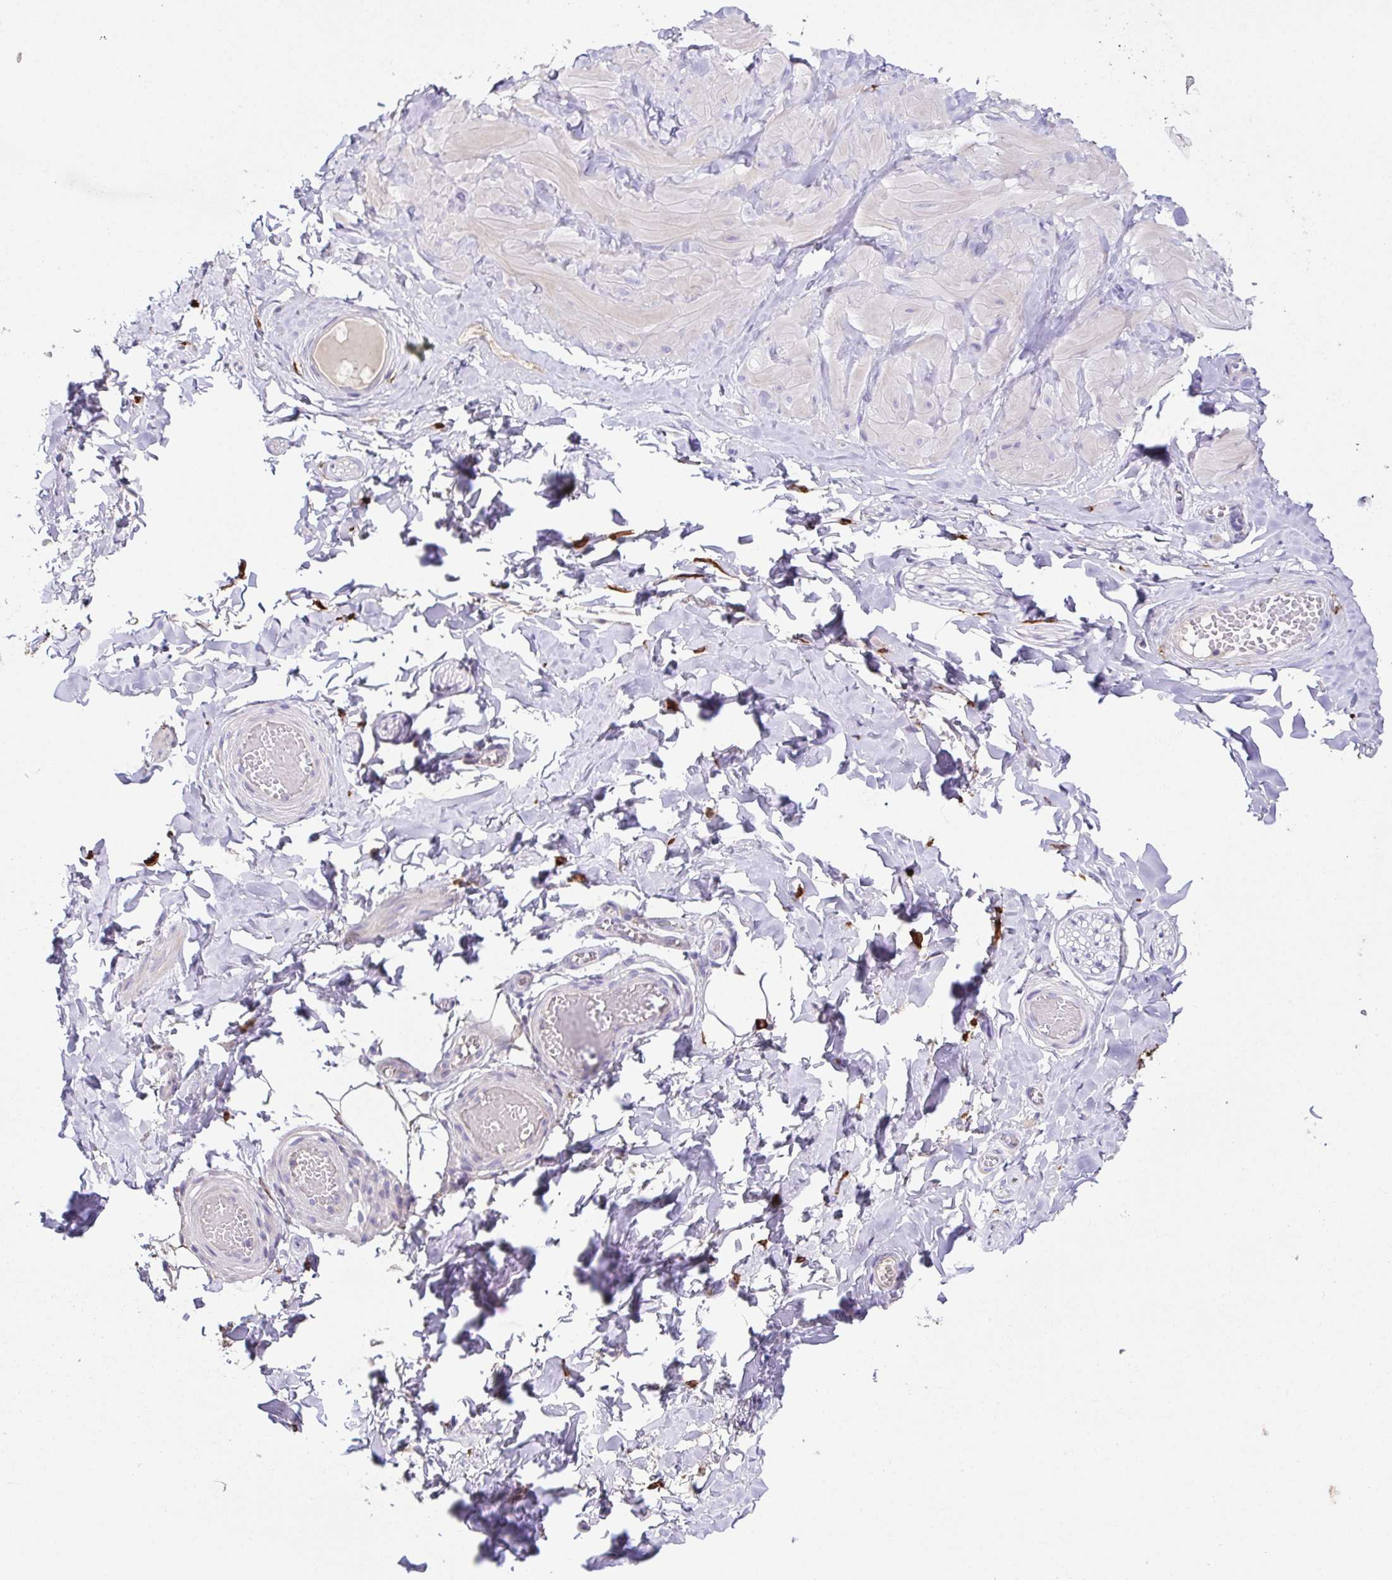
{"staining": {"intensity": "negative", "quantity": "none", "location": "none"}, "tissue": "adipose tissue", "cell_type": "Adipocytes", "image_type": "normal", "snomed": [{"axis": "morphology", "description": "Normal tissue, NOS"}, {"axis": "topography", "description": "Soft tissue"}, {"axis": "topography", "description": "Adipose tissue"}, {"axis": "topography", "description": "Vascular tissue"}, {"axis": "topography", "description": "Peripheral nerve tissue"}], "caption": "Adipocytes are negative for brown protein staining in benign adipose tissue. (Brightfield microscopy of DAB IHC at high magnification).", "gene": "MARCO", "patient": {"sex": "male", "age": 29}}